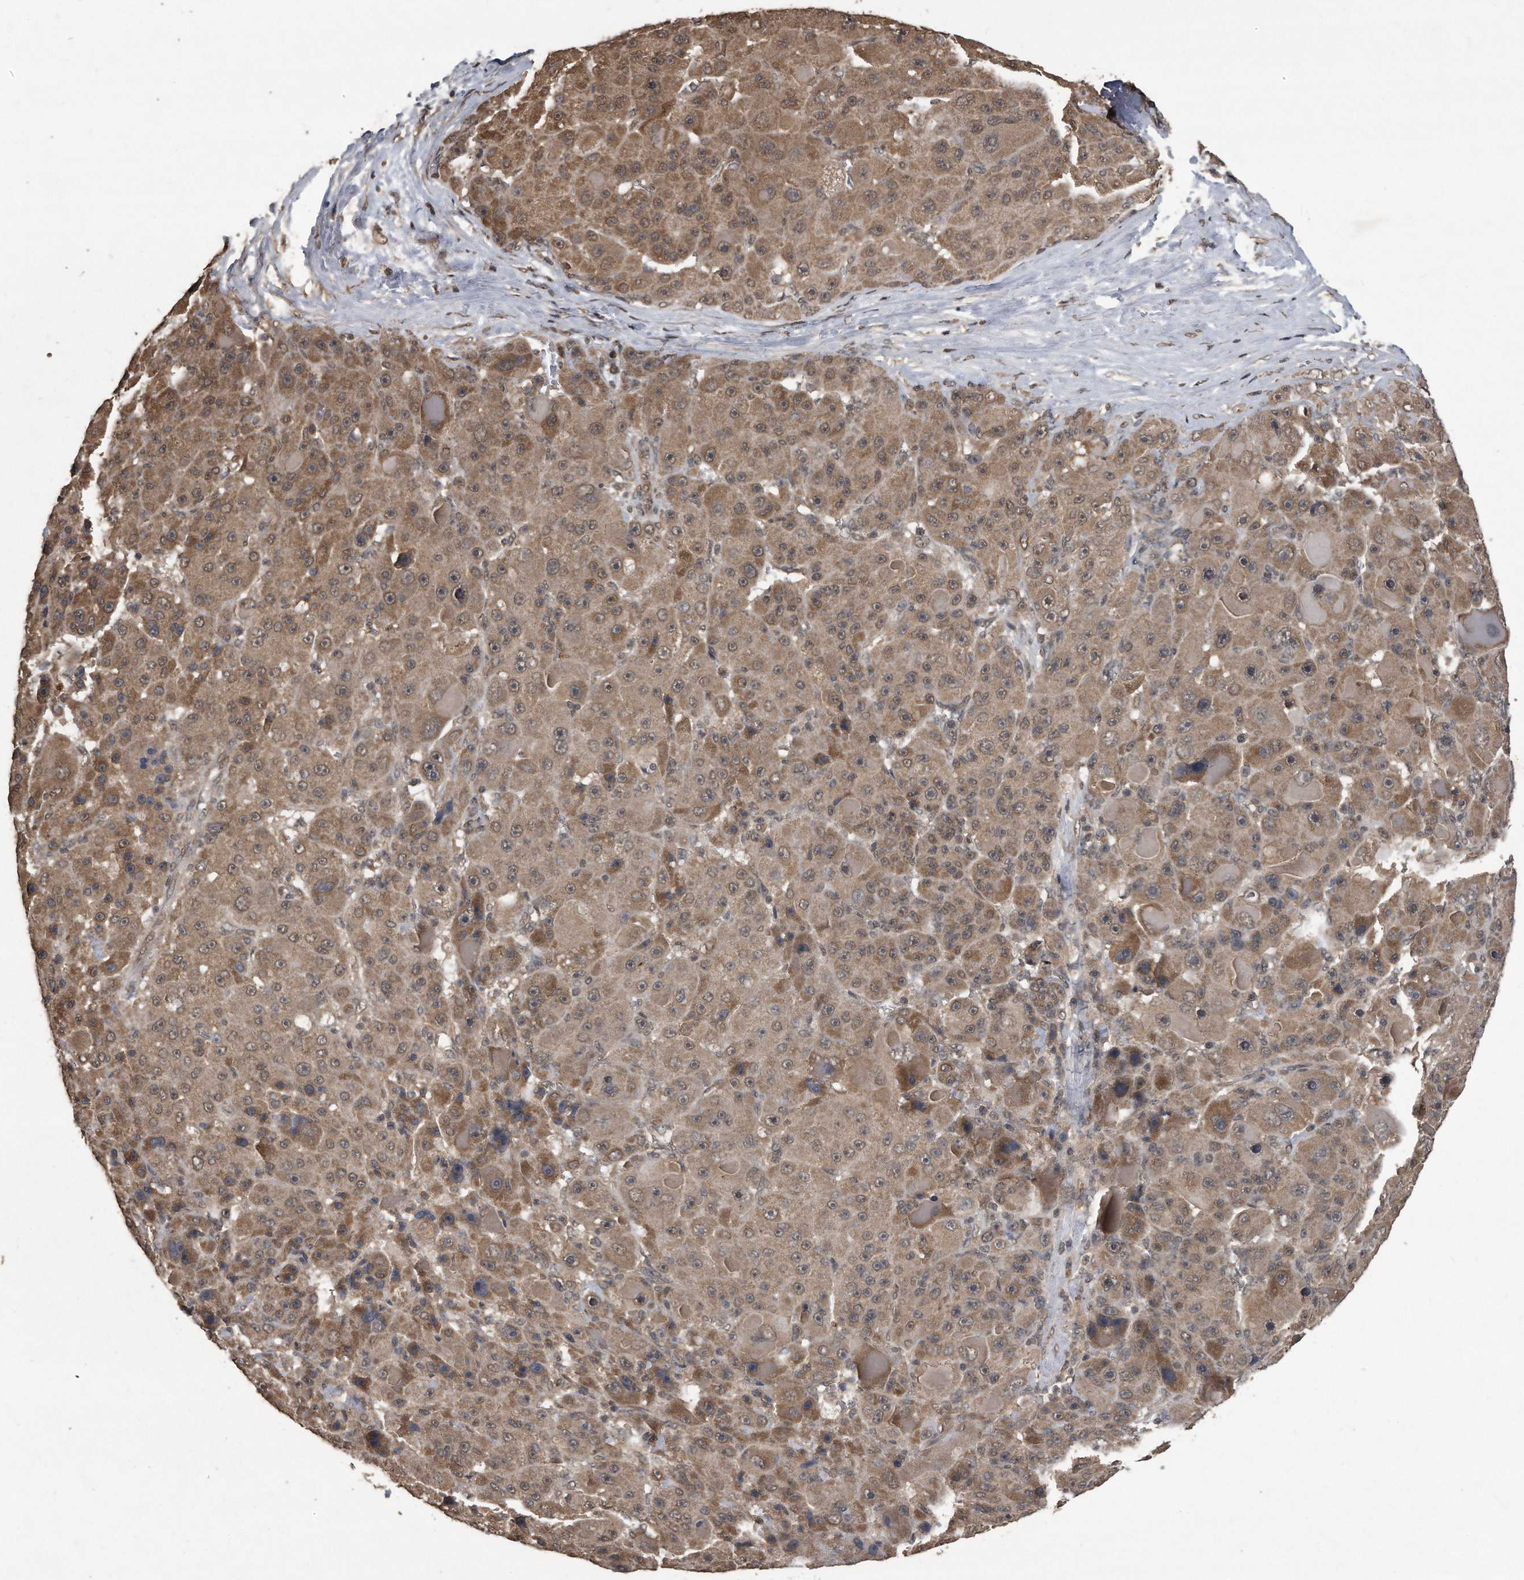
{"staining": {"intensity": "moderate", "quantity": ">75%", "location": "cytoplasmic/membranous,nuclear"}, "tissue": "liver cancer", "cell_type": "Tumor cells", "image_type": "cancer", "snomed": [{"axis": "morphology", "description": "Carcinoma, Hepatocellular, NOS"}, {"axis": "topography", "description": "Liver"}], "caption": "Tumor cells reveal moderate cytoplasmic/membranous and nuclear positivity in approximately >75% of cells in liver cancer. (DAB IHC, brown staining for protein, blue staining for nuclei).", "gene": "CRYZL1", "patient": {"sex": "male", "age": 76}}